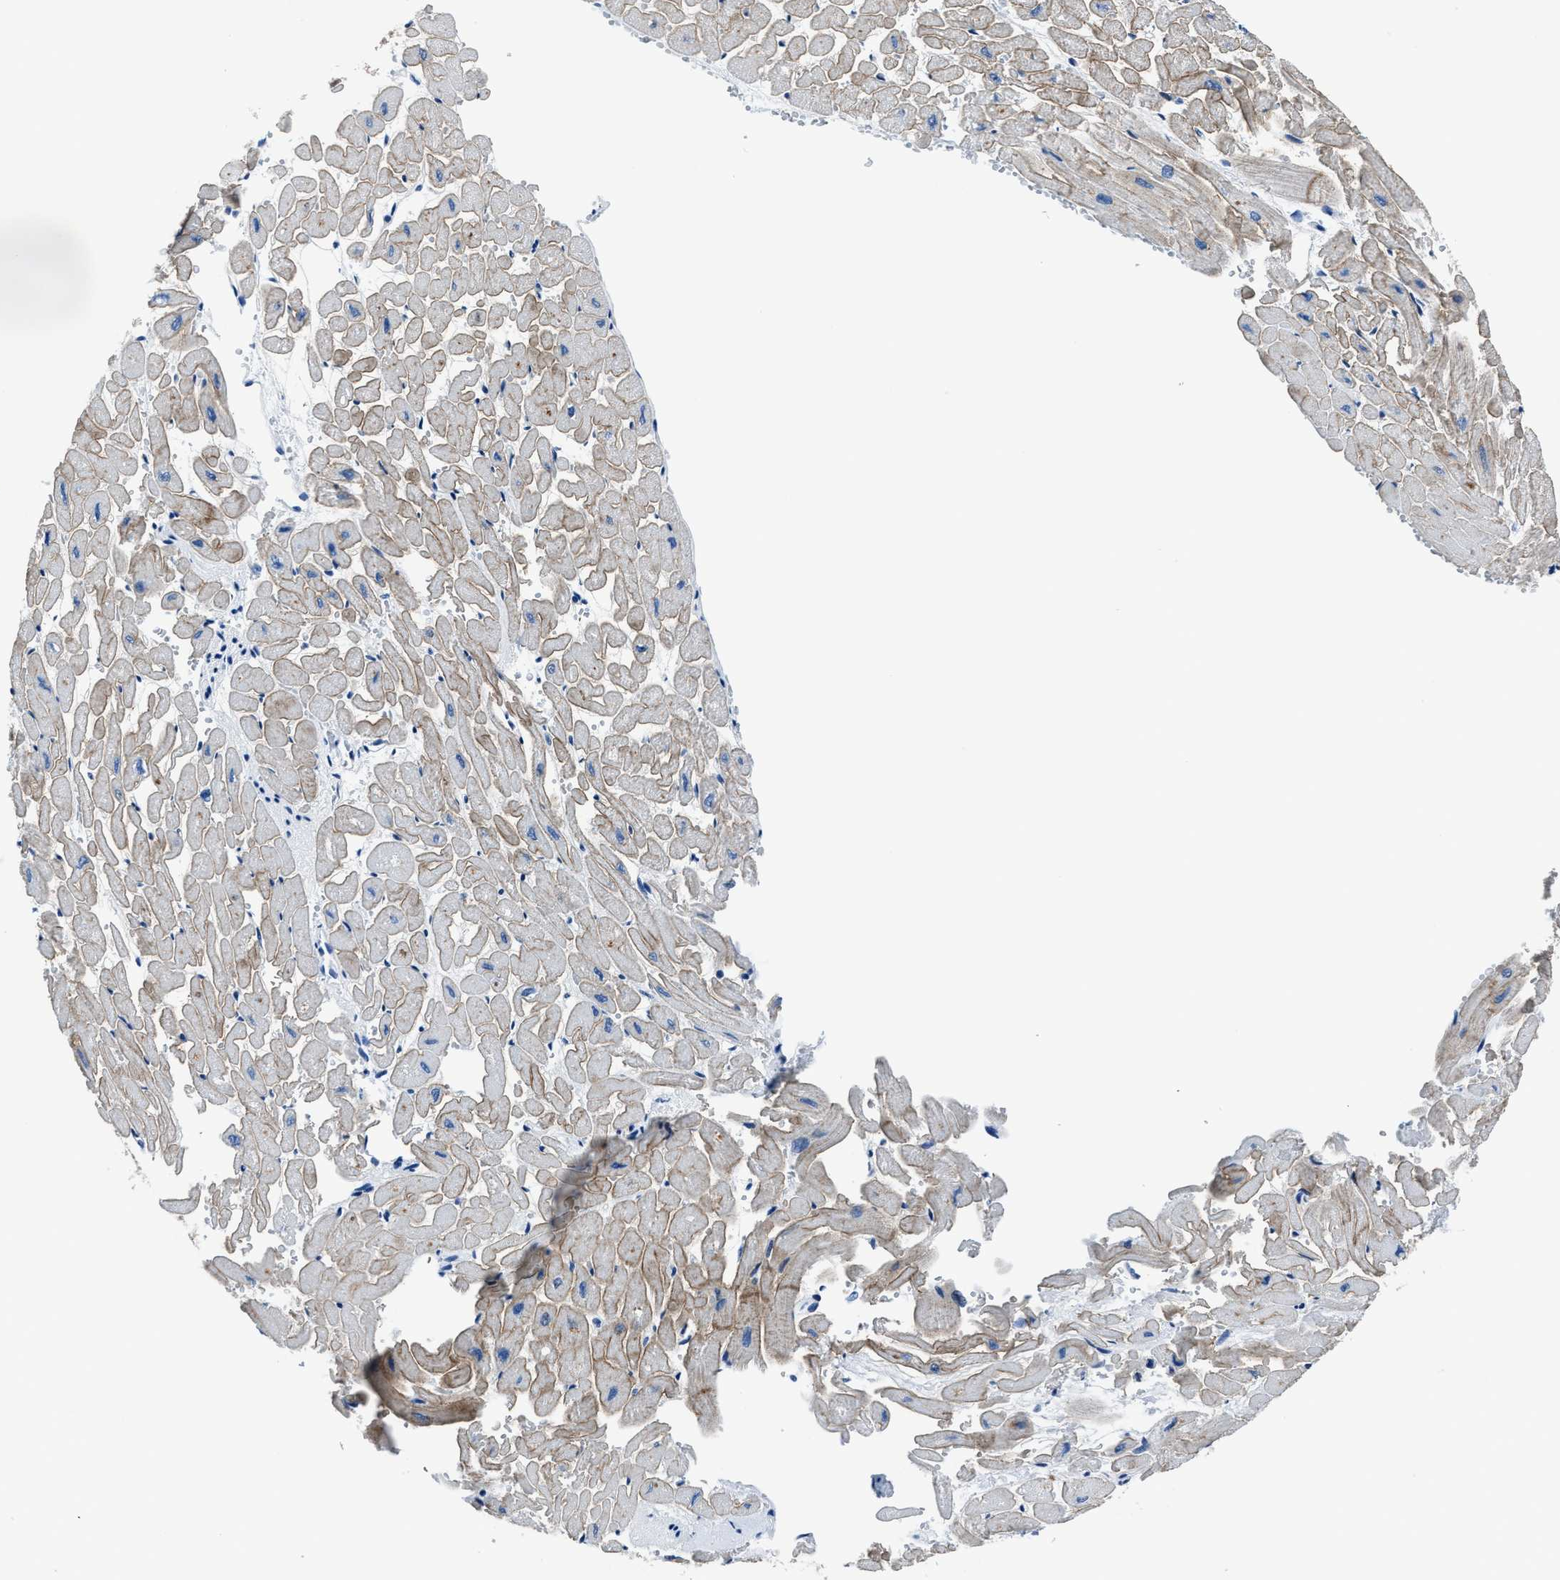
{"staining": {"intensity": "moderate", "quantity": "25%-75%", "location": "cytoplasmic/membranous"}, "tissue": "heart muscle", "cell_type": "Cardiomyocytes", "image_type": "normal", "snomed": [{"axis": "morphology", "description": "Normal tissue, NOS"}, {"axis": "topography", "description": "Heart"}], "caption": "Immunohistochemistry (DAB (3,3'-diaminobenzidine)) staining of normal heart muscle reveals moderate cytoplasmic/membranous protein staining in about 25%-75% of cardiomyocytes.", "gene": "LMO7", "patient": {"sex": "male", "age": 45}}